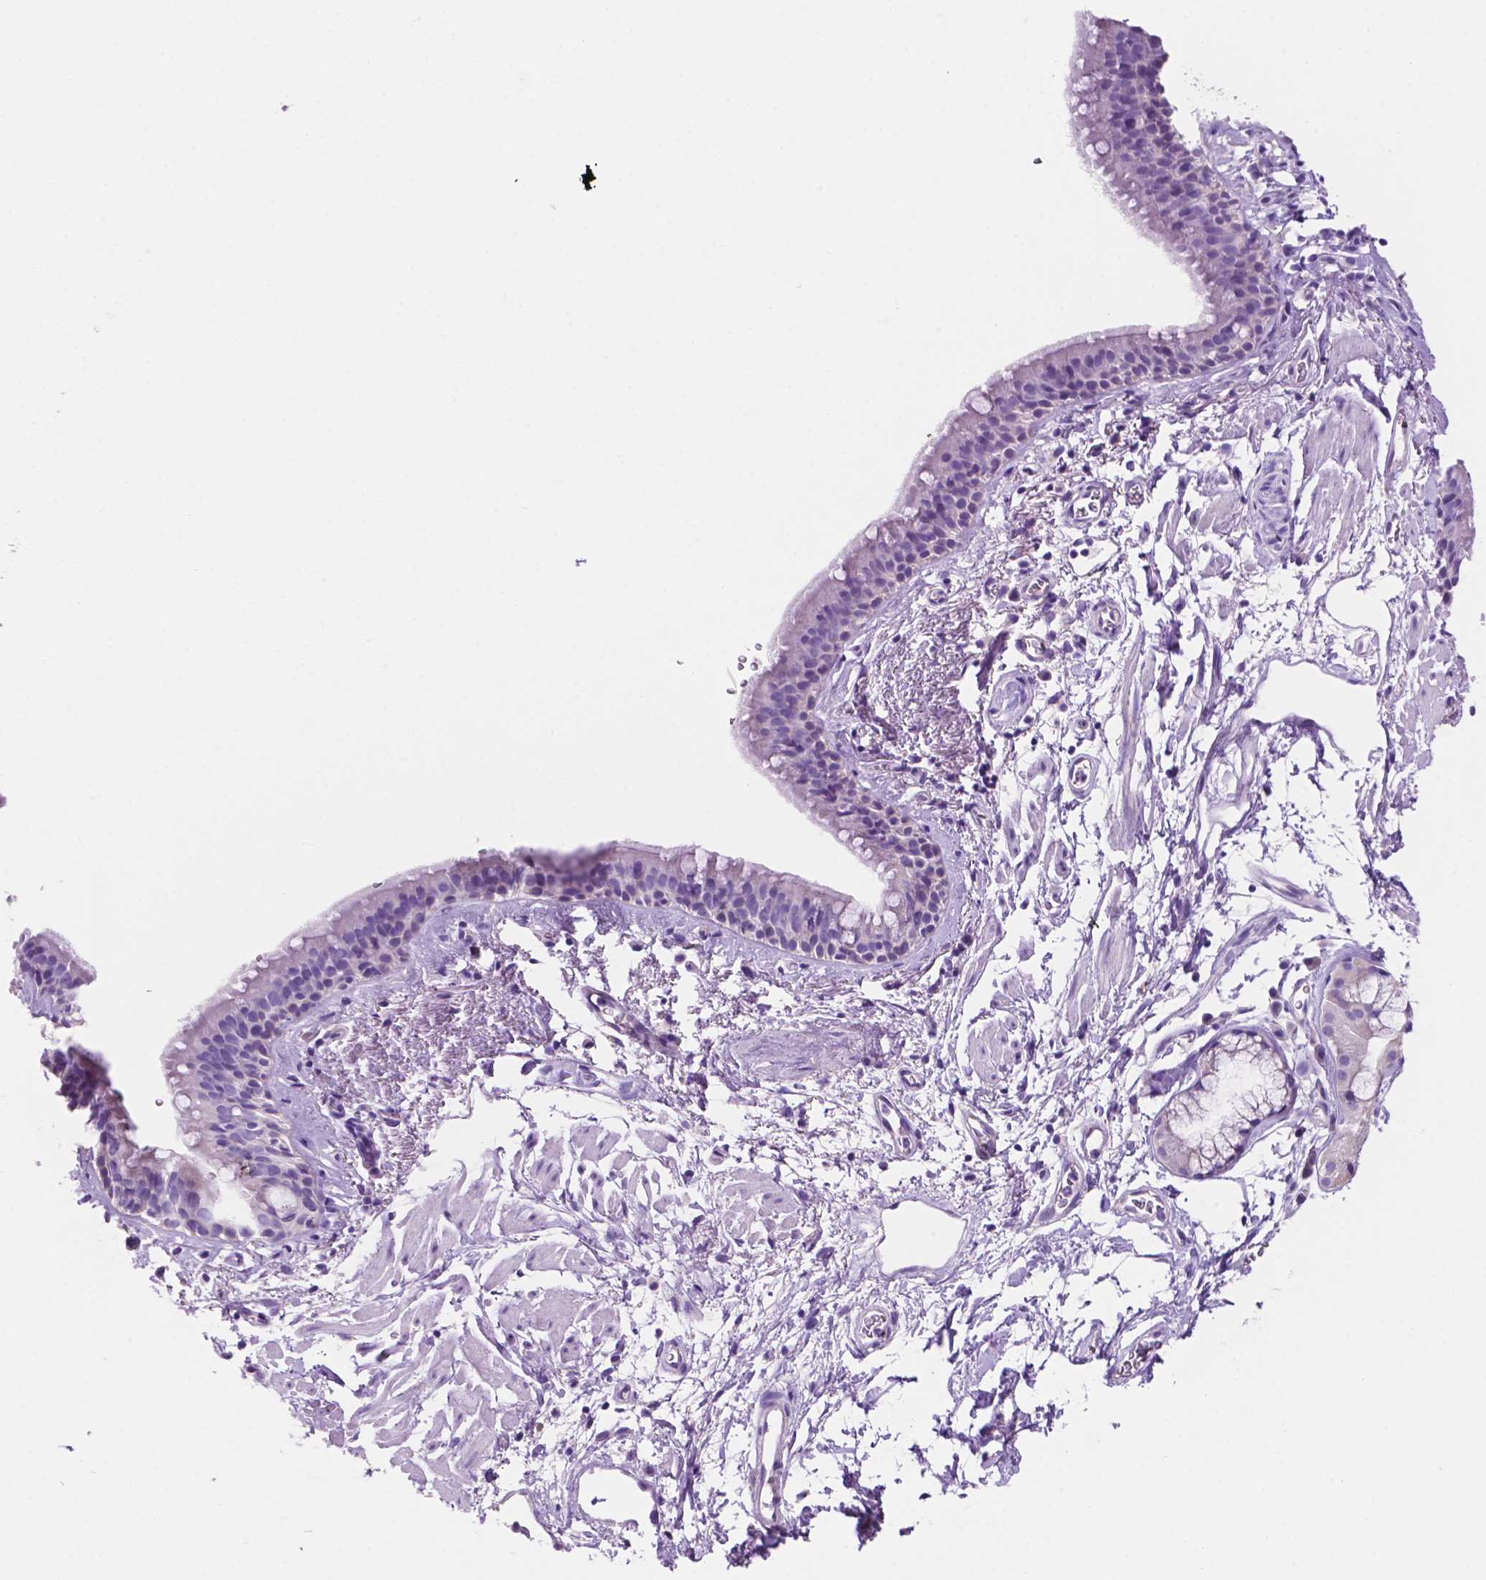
{"staining": {"intensity": "negative", "quantity": "none", "location": "none"}, "tissue": "bronchus", "cell_type": "Respiratory epithelial cells", "image_type": "normal", "snomed": [{"axis": "morphology", "description": "Normal tissue, NOS"}, {"axis": "topography", "description": "Cartilage tissue"}, {"axis": "topography", "description": "Bronchus"}], "caption": "IHC histopathology image of normal human bronchus stained for a protein (brown), which demonstrates no positivity in respiratory epithelial cells.", "gene": "CEACAM7", "patient": {"sex": "male", "age": 58}}